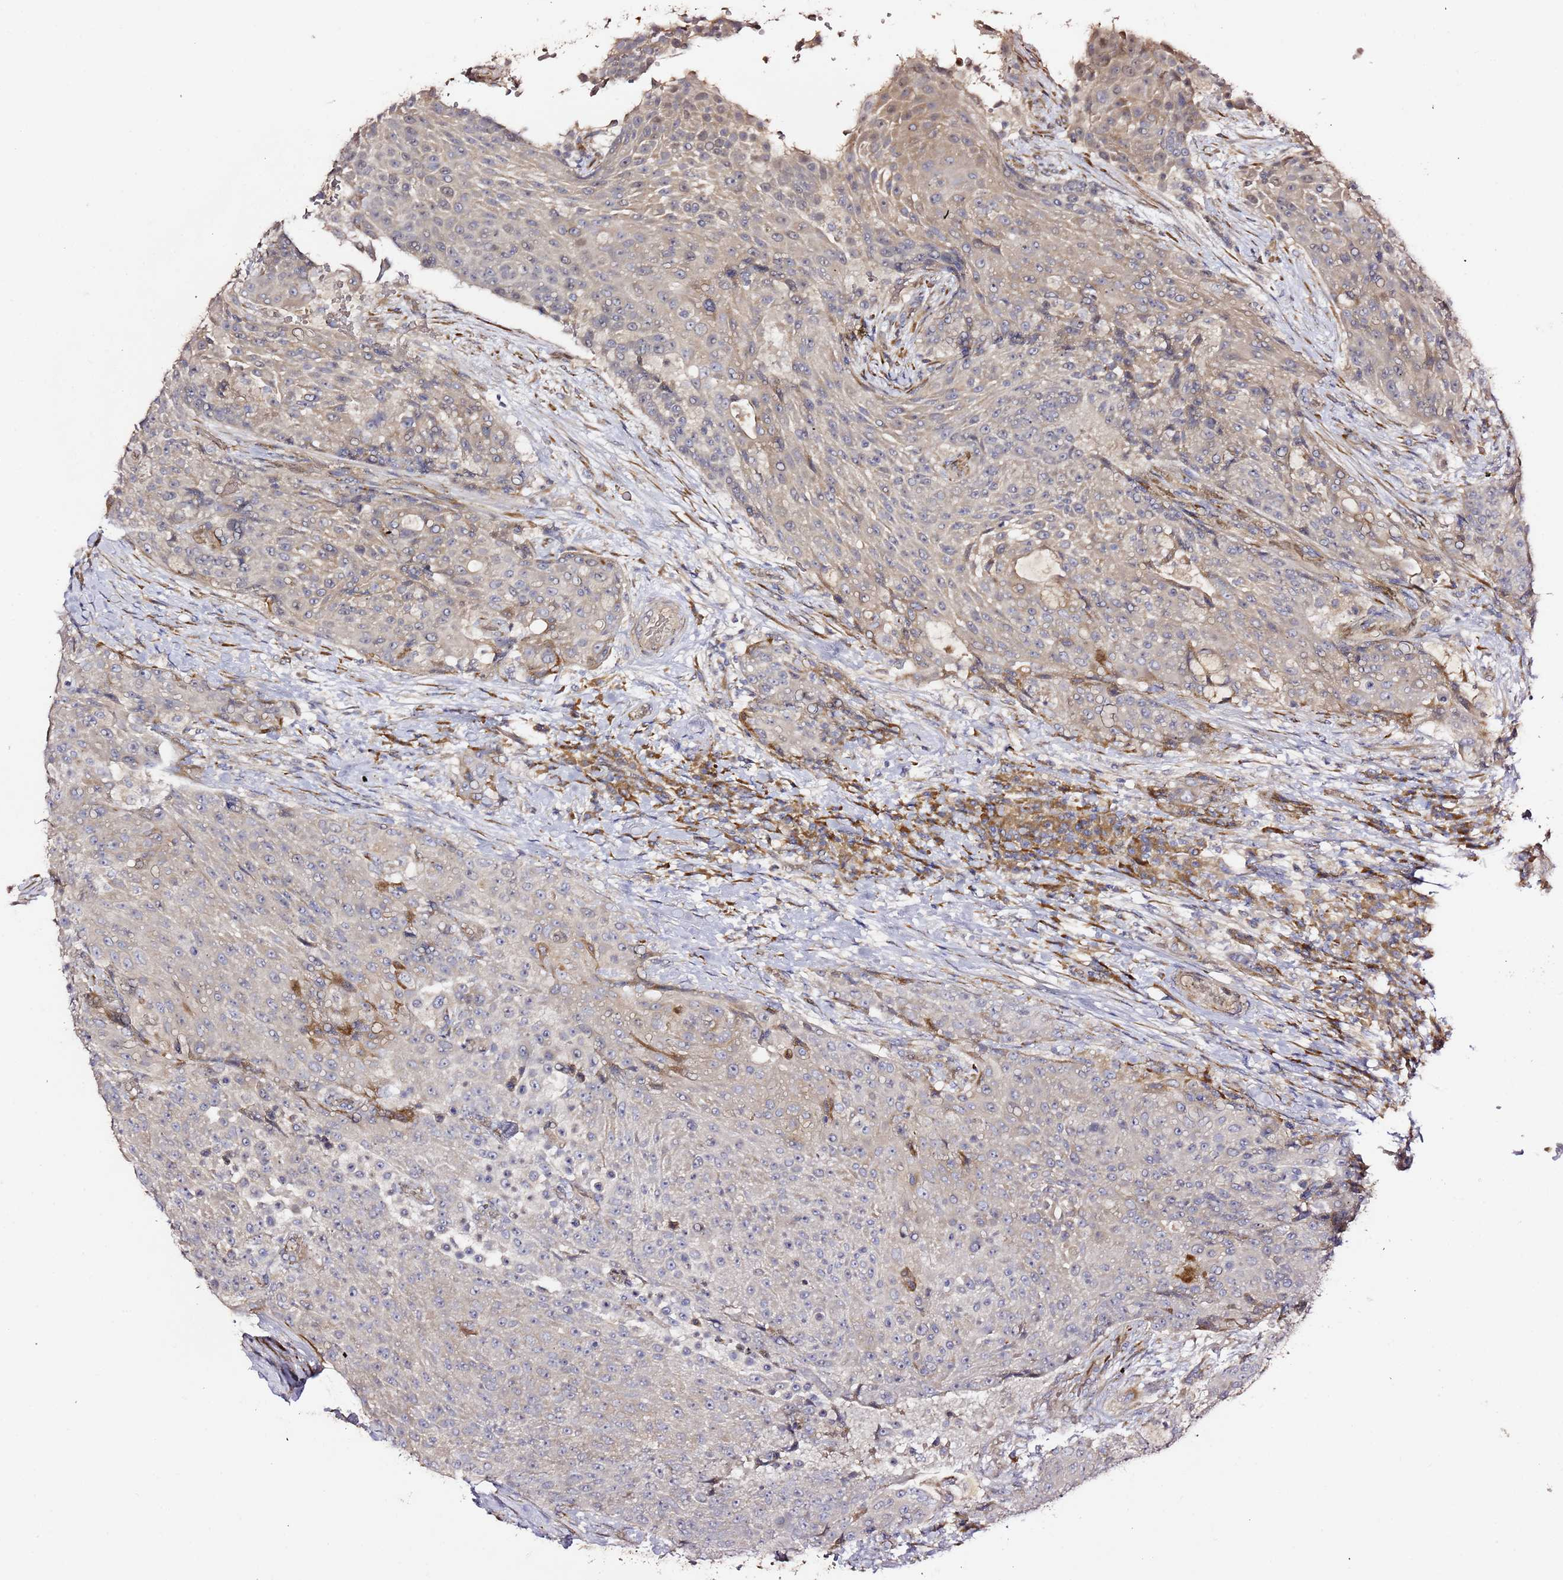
{"staining": {"intensity": "weak", "quantity": "<25%", "location": "cytoplasmic/membranous"}, "tissue": "urothelial cancer", "cell_type": "Tumor cells", "image_type": "cancer", "snomed": [{"axis": "morphology", "description": "Urothelial carcinoma, High grade"}, {"axis": "topography", "description": "Urinary bladder"}], "caption": "DAB immunohistochemical staining of human urothelial cancer demonstrates no significant staining in tumor cells.", "gene": "HSD17B7", "patient": {"sex": "female", "age": 63}}